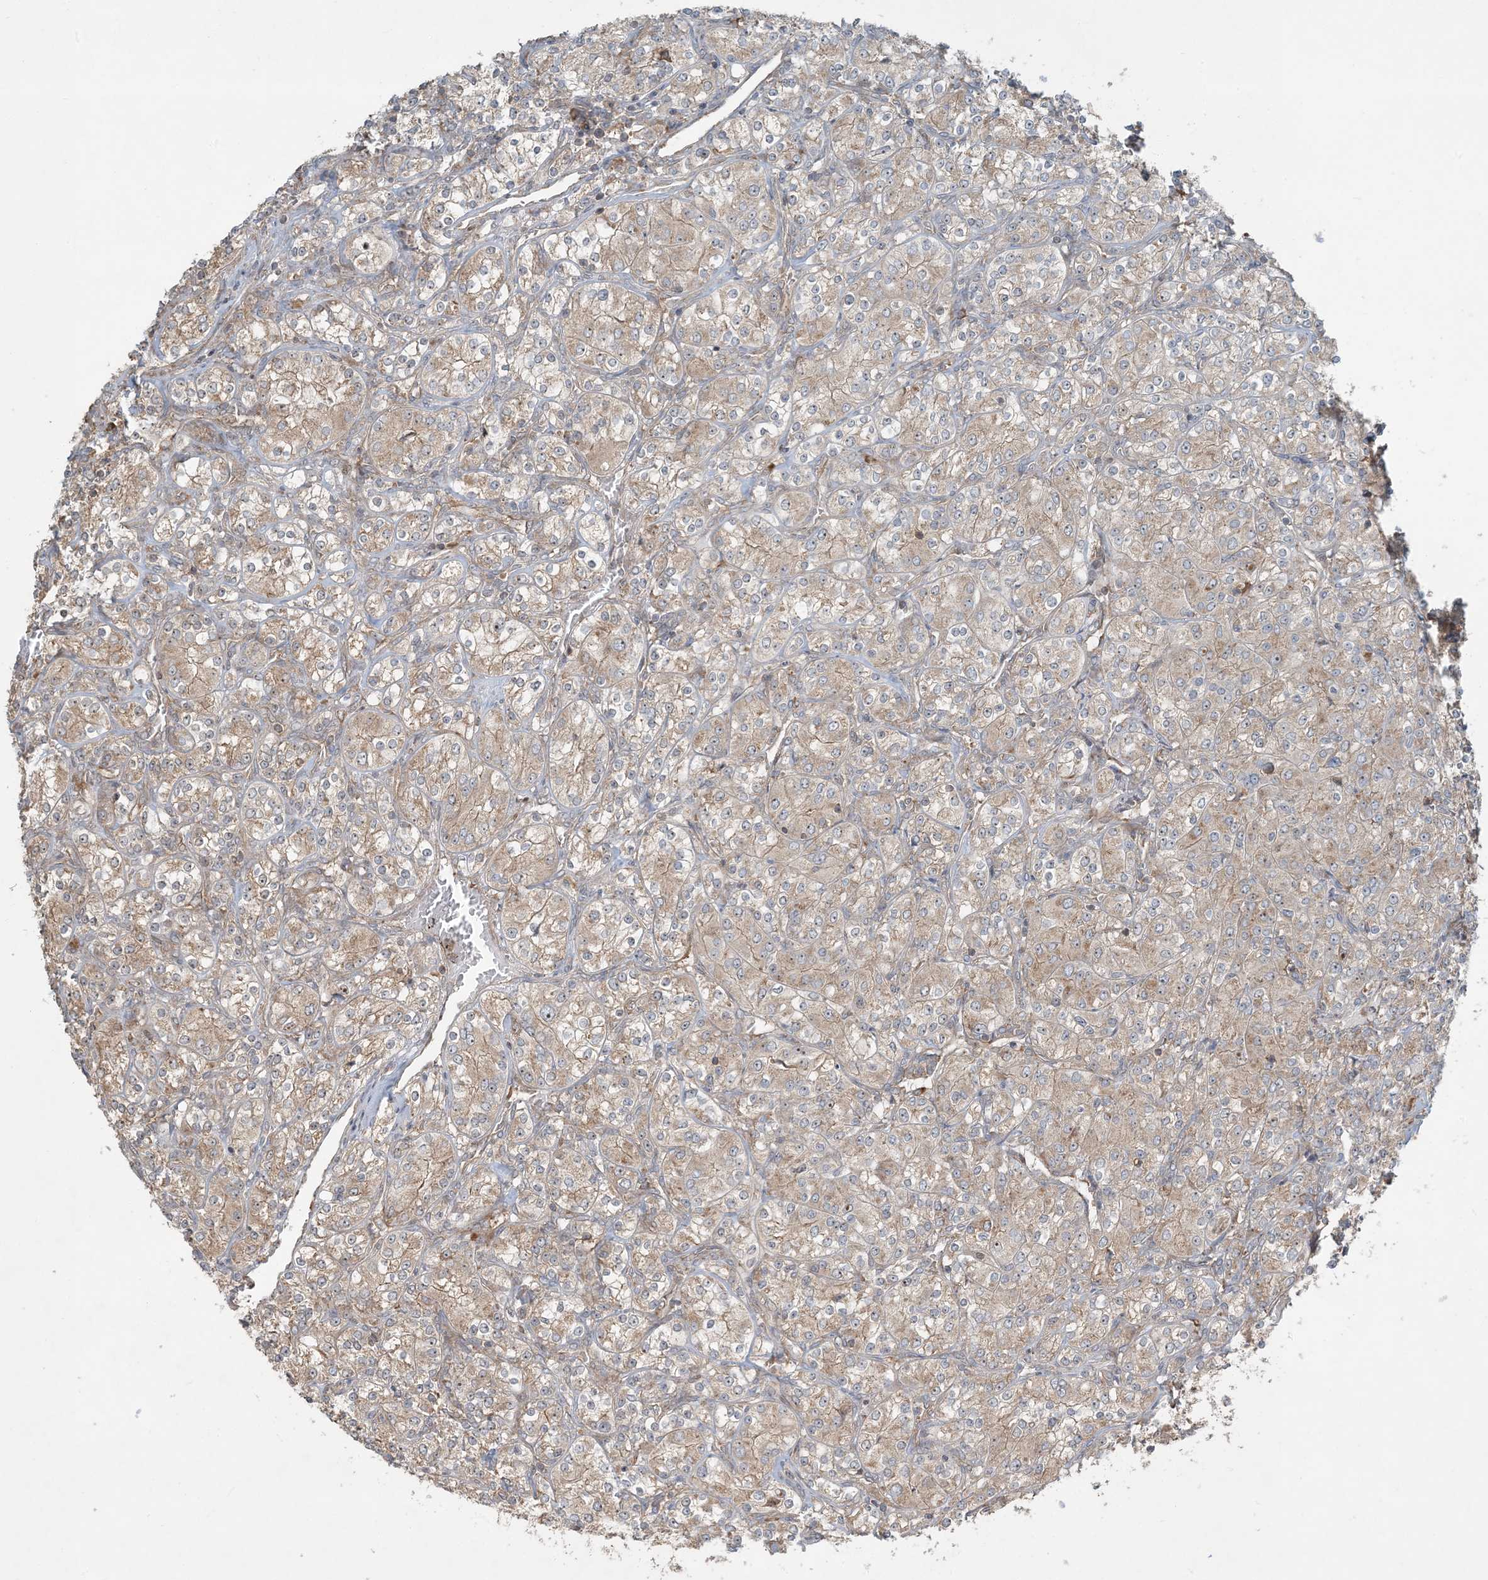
{"staining": {"intensity": "weak", "quantity": "25%-75%", "location": "cytoplasmic/membranous"}, "tissue": "renal cancer", "cell_type": "Tumor cells", "image_type": "cancer", "snomed": [{"axis": "morphology", "description": "Adenocarcinoma, NOS"}, {"axis": "topography", "description": "Kidney"}], "caption": "Weak cytoplasmic/membranous positivity for a protein is appreciated in about 25%-75% of tumor cells of adenocarcinoma (renal) using IHC.", "gene": "COMMD8", "patient": {"sex": "male", "age": 77}}